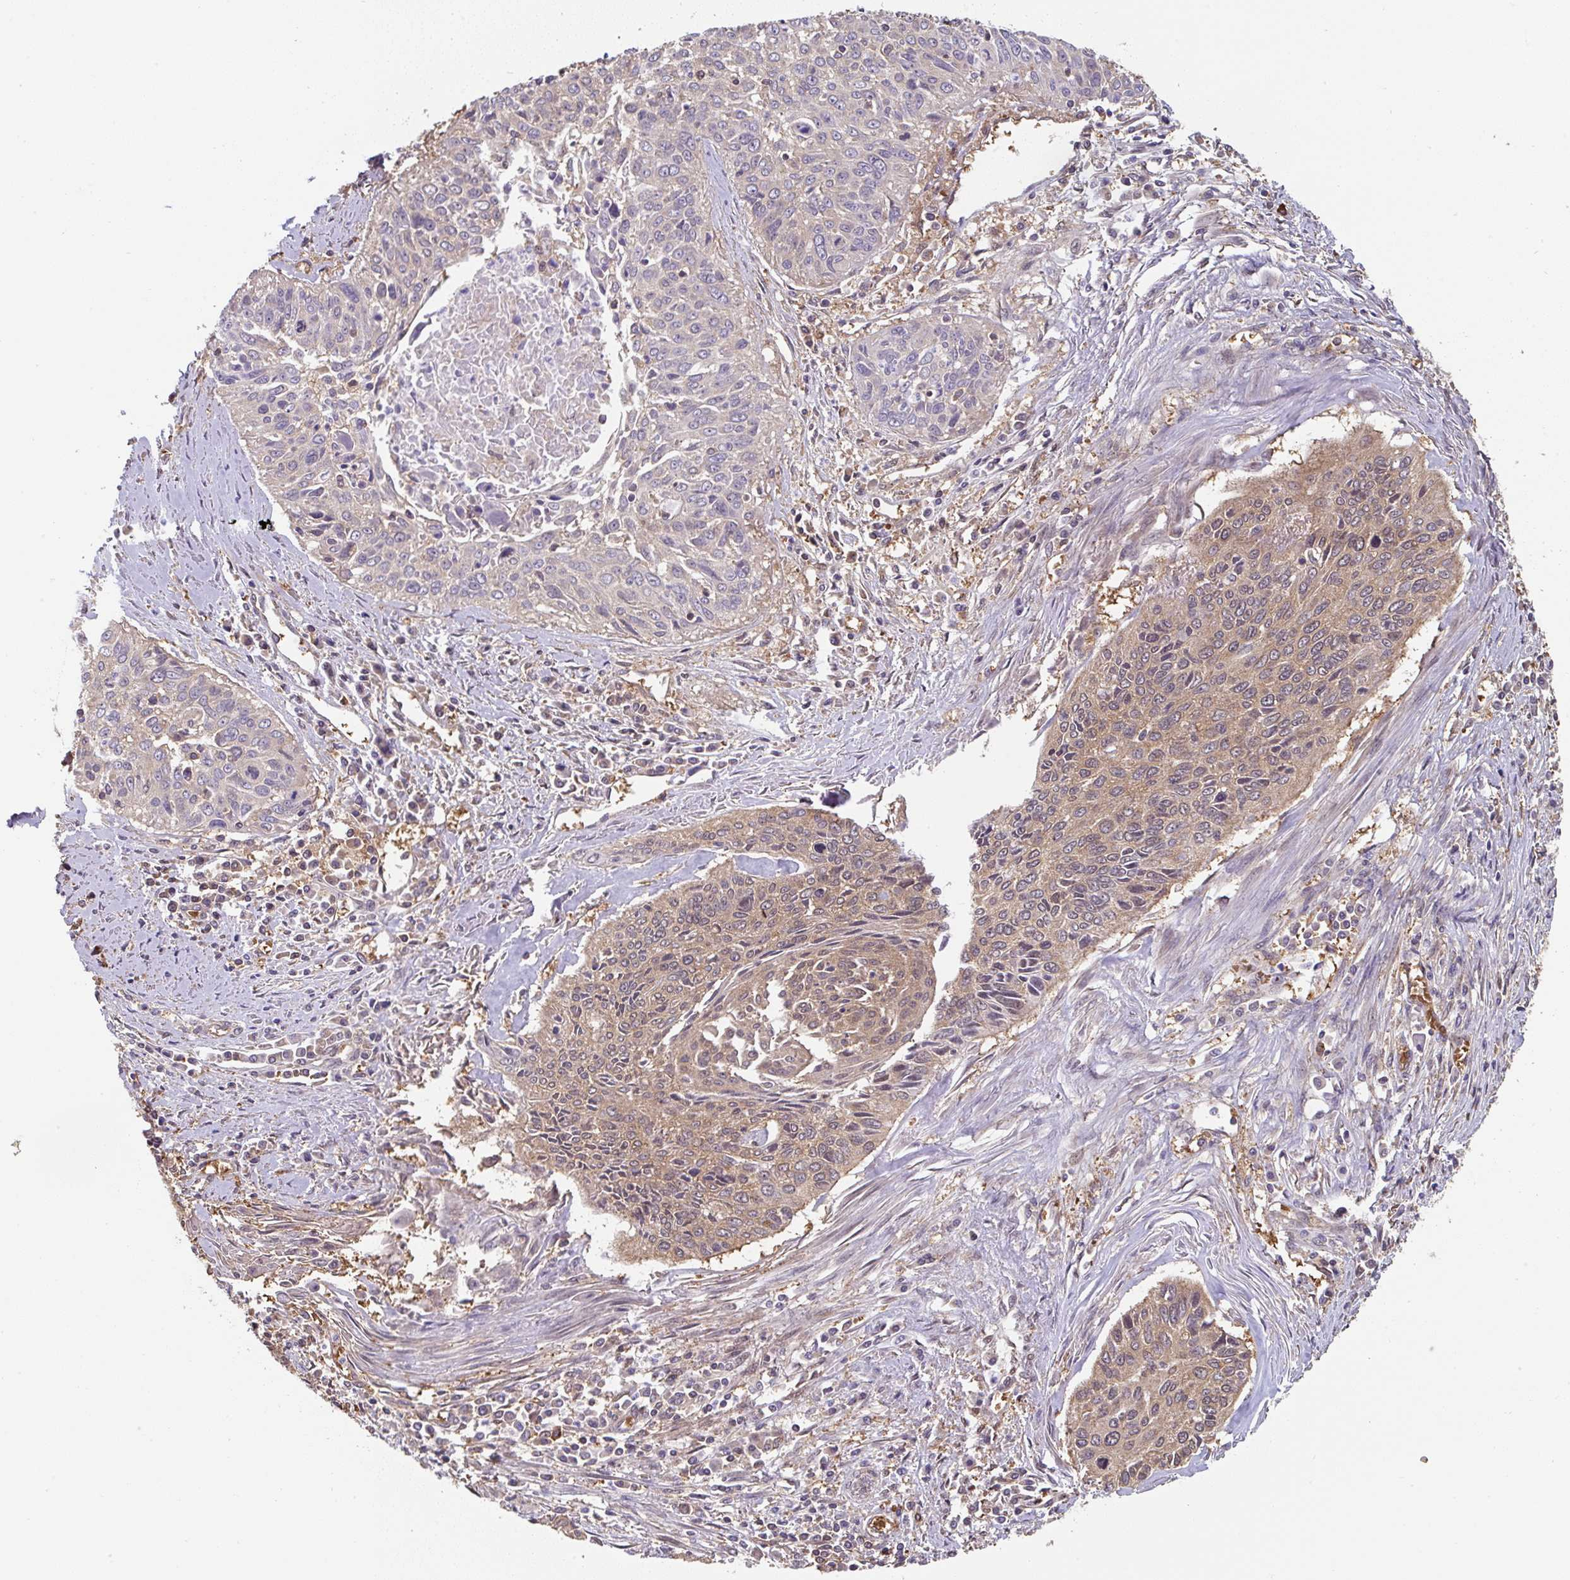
{"staining": {"intensity": "weak", "quantity": "25%-75%", "location": "cytoplasmic/membranous"}, "tissue": "cervical cancer", "cell_type": "Tumor cells", "image_type": "cancer", "snomed": [{"axis": "morphology", "description": "Squamous cell carcinoma, NOS"}, {"axis": "topography", "description": "Cervix"}], "caption": "Squamous cell carcinoma (cervical) stained for a protein (brown) reveals weak cytoplasmic/membranous positive staining in about 25%-75% of tumor cells.", "gene": "ST13", "patient": {"sex": "female", "age": 55}}